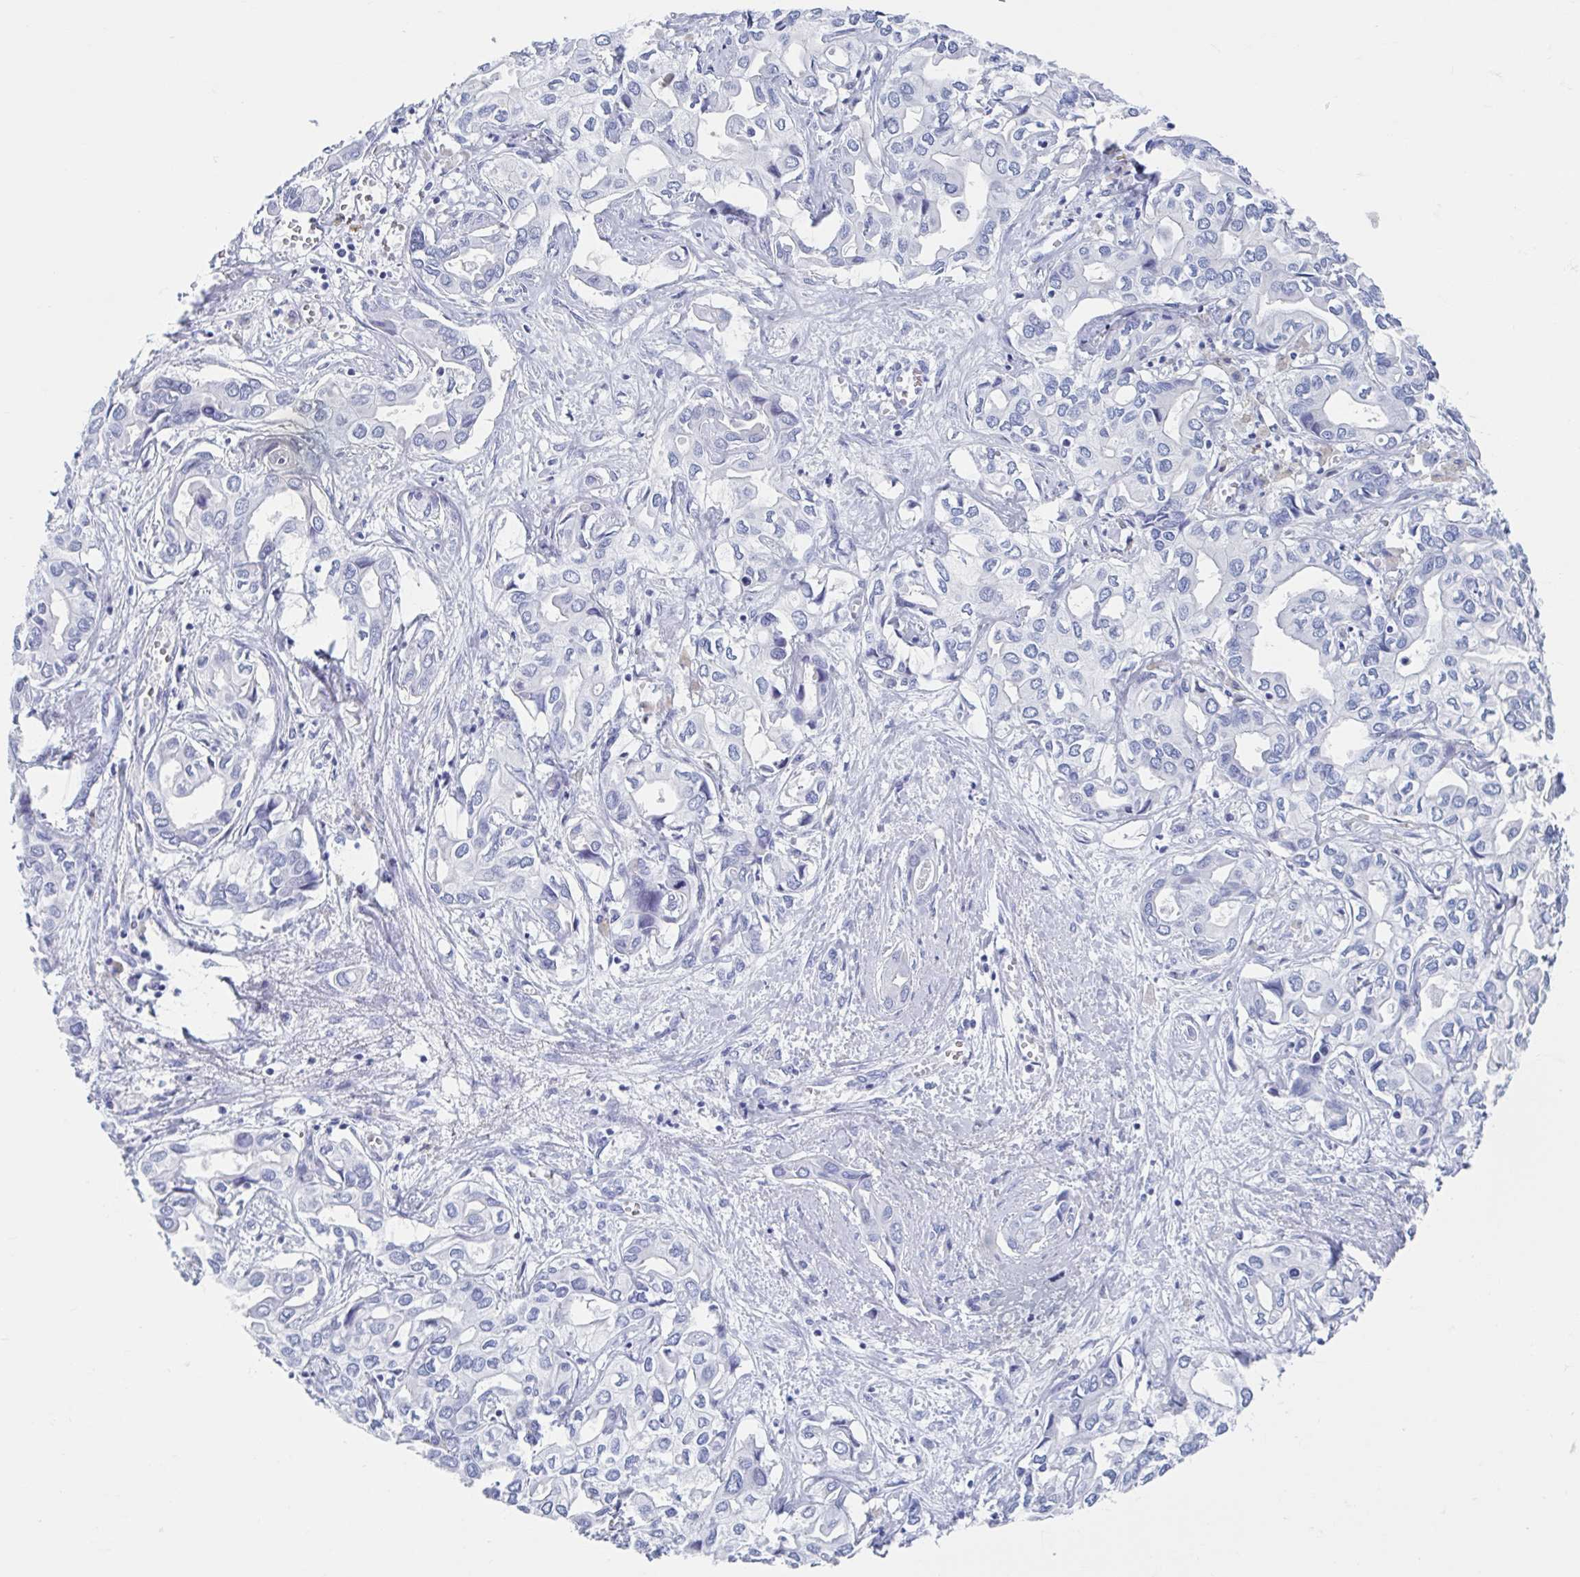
{"staining": {"intensity": "negative", "quantity": "none", "location": "none"}, "tissue": "liver cancer", "cell_type": "Tumor cells", "image_type": "cancer", "snomed": [{"axis": "morphology", "description": "Cholangiocarcinoma"}, {"axis": "topography", "description": "Liver"}], "caption": "The immunohistochemistry image has no significant positivity in tumor cells of liver cancer (cholangiocarcinoma) tissue.", "gene": "C10orf53", "patient": {"sex": "female", "age": 64}}